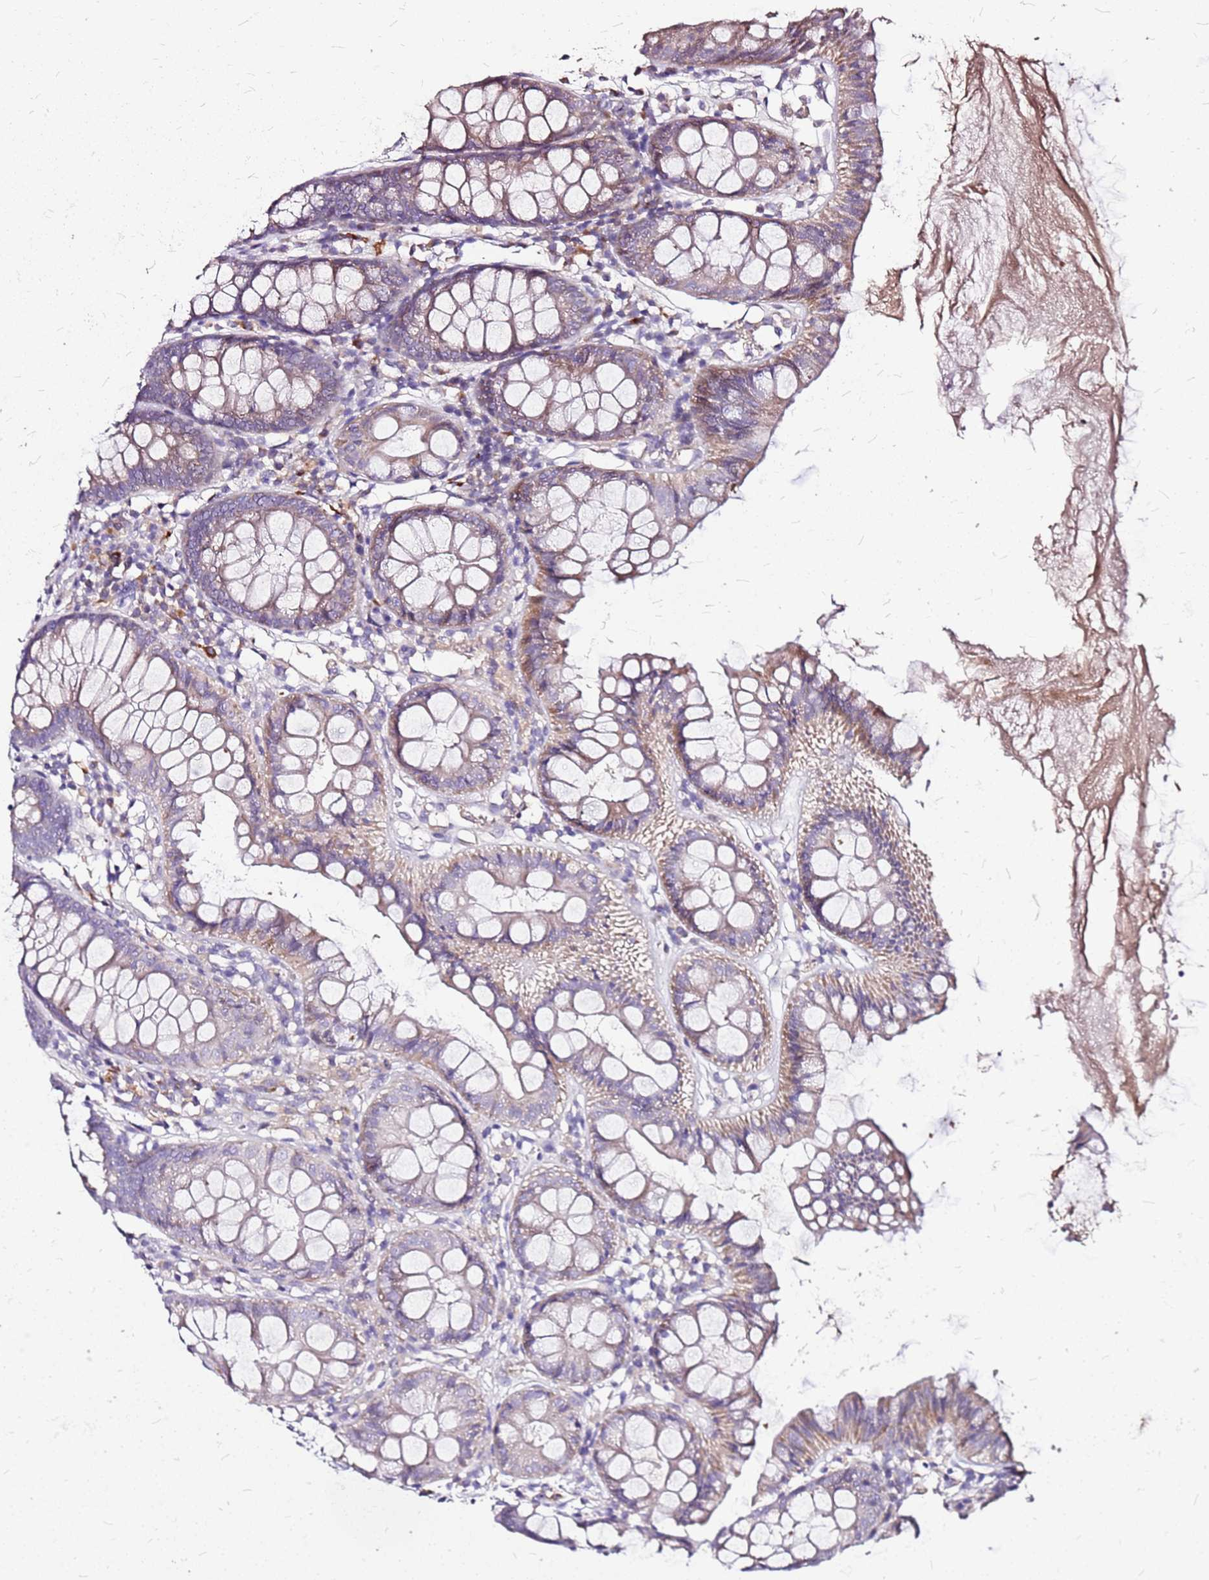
{"staining": {"intensity": "weak", "quantity": "25%-75%", "location": "cytoplasmic/membranous"}, "tissue": "colon", "cell_type": "Endothelial cells", "image_type": "normal", "snomed": [{"axis": "morphology", "description": "Normal tissue, NOS"}, {"axis": "topography", "description": "Colon"}], "caption": "Protein staining reveals weak cytoplasmic/membranous positivity in about 25%-75% of endothelial cells in benign colon.", "gene": "DCDC2C", "patient": {"sex": "female", "age": 84}}